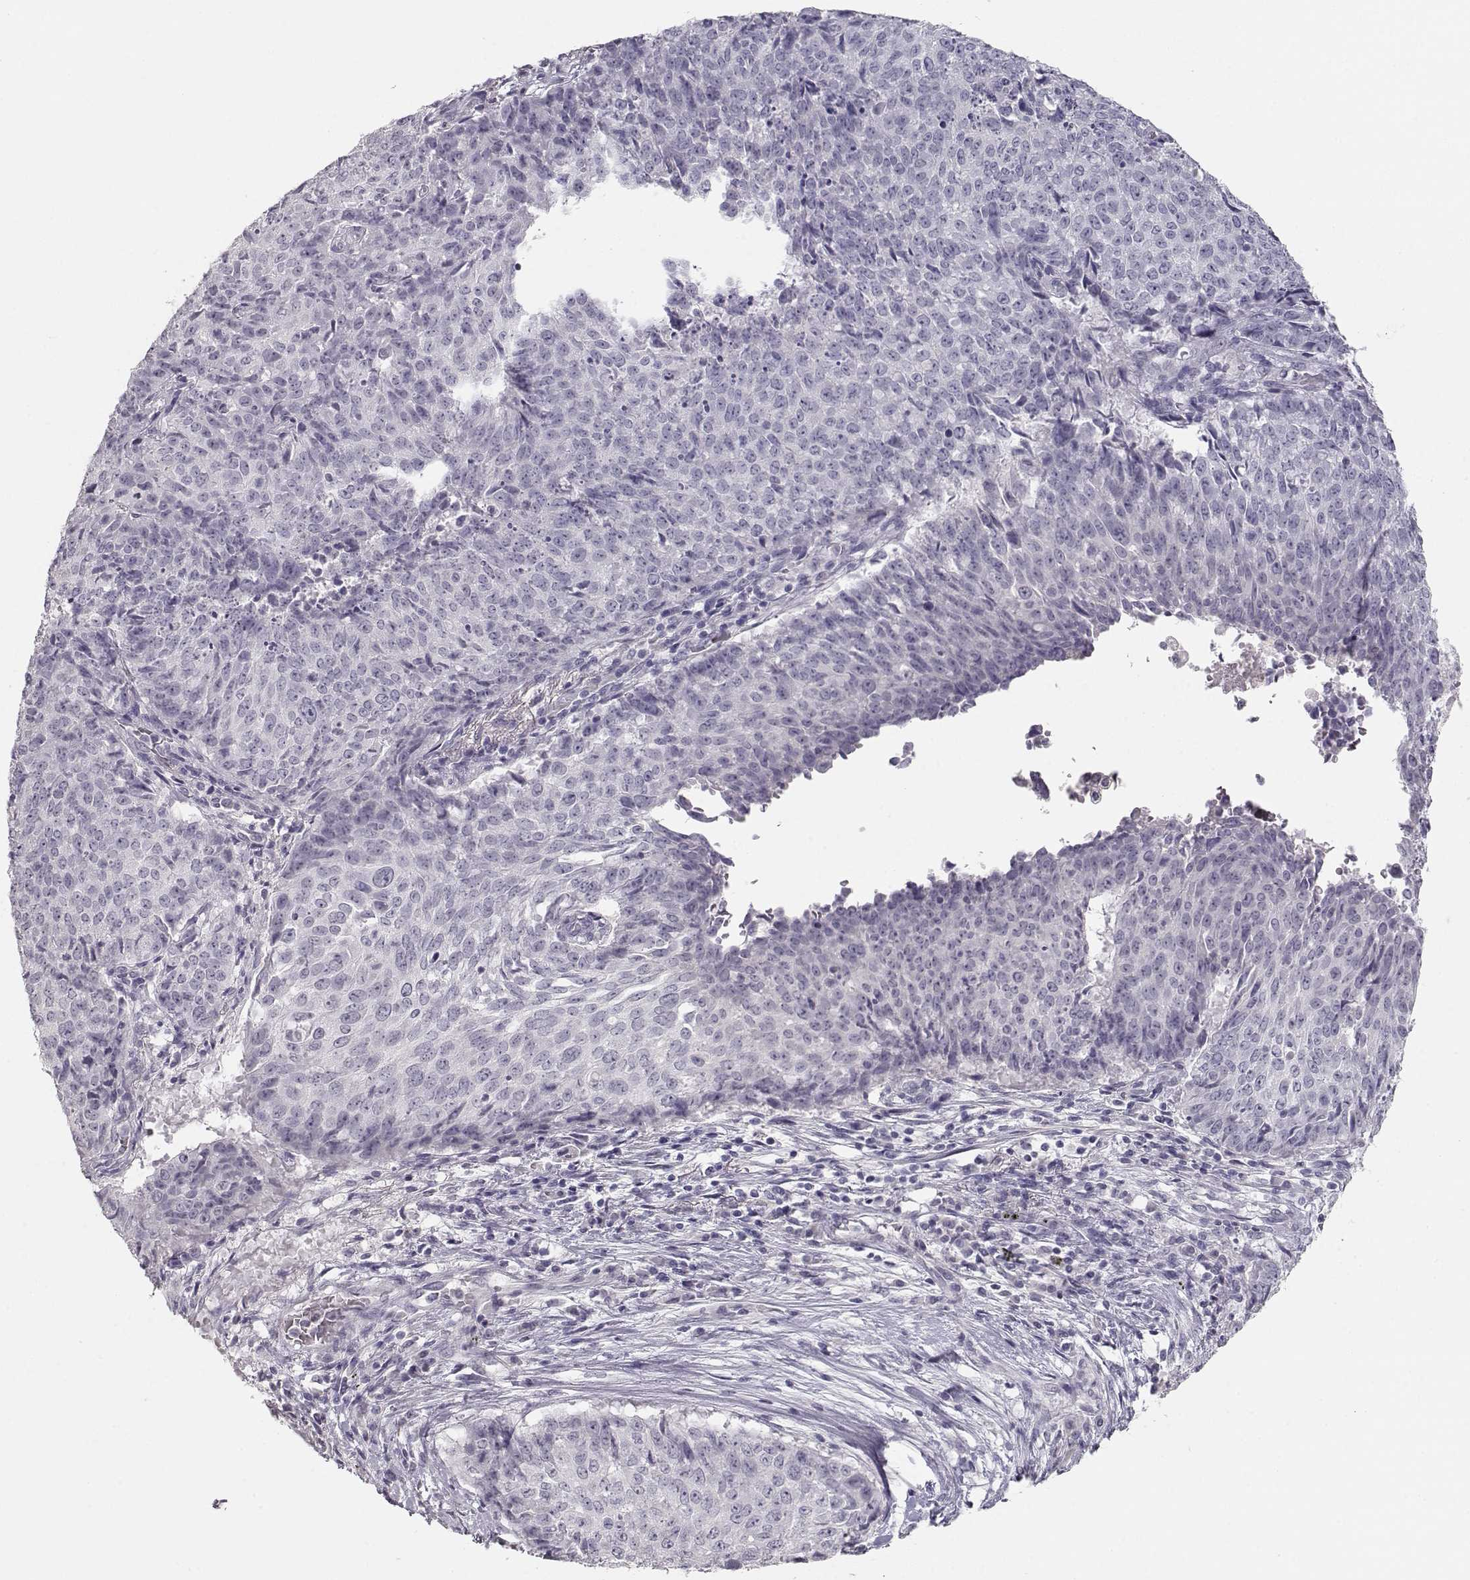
{"staining": {"intensity": "negative", "quantity": "none", "location": "none"}, "tissue": "lung cancer", "cell_type": "Tumor cells", "image_type": "cancer", "snomed": [{"axis": "morphology", "description": "Normal tissue, NOS"}, {"axis": "morphology", "description": "Squamous cell carcinoma, NOS"}, {"axis": "topography", "description": "Bronchus"}, {"axis": "topography", "description": "Lung"}], "caption": "DAB immunohistochemical staining of lung squamous cell carcinoma reveals no significant staining in tumor cells.", "gene": "TKTL1", "patient": {"sex": "male", "age": 64}}